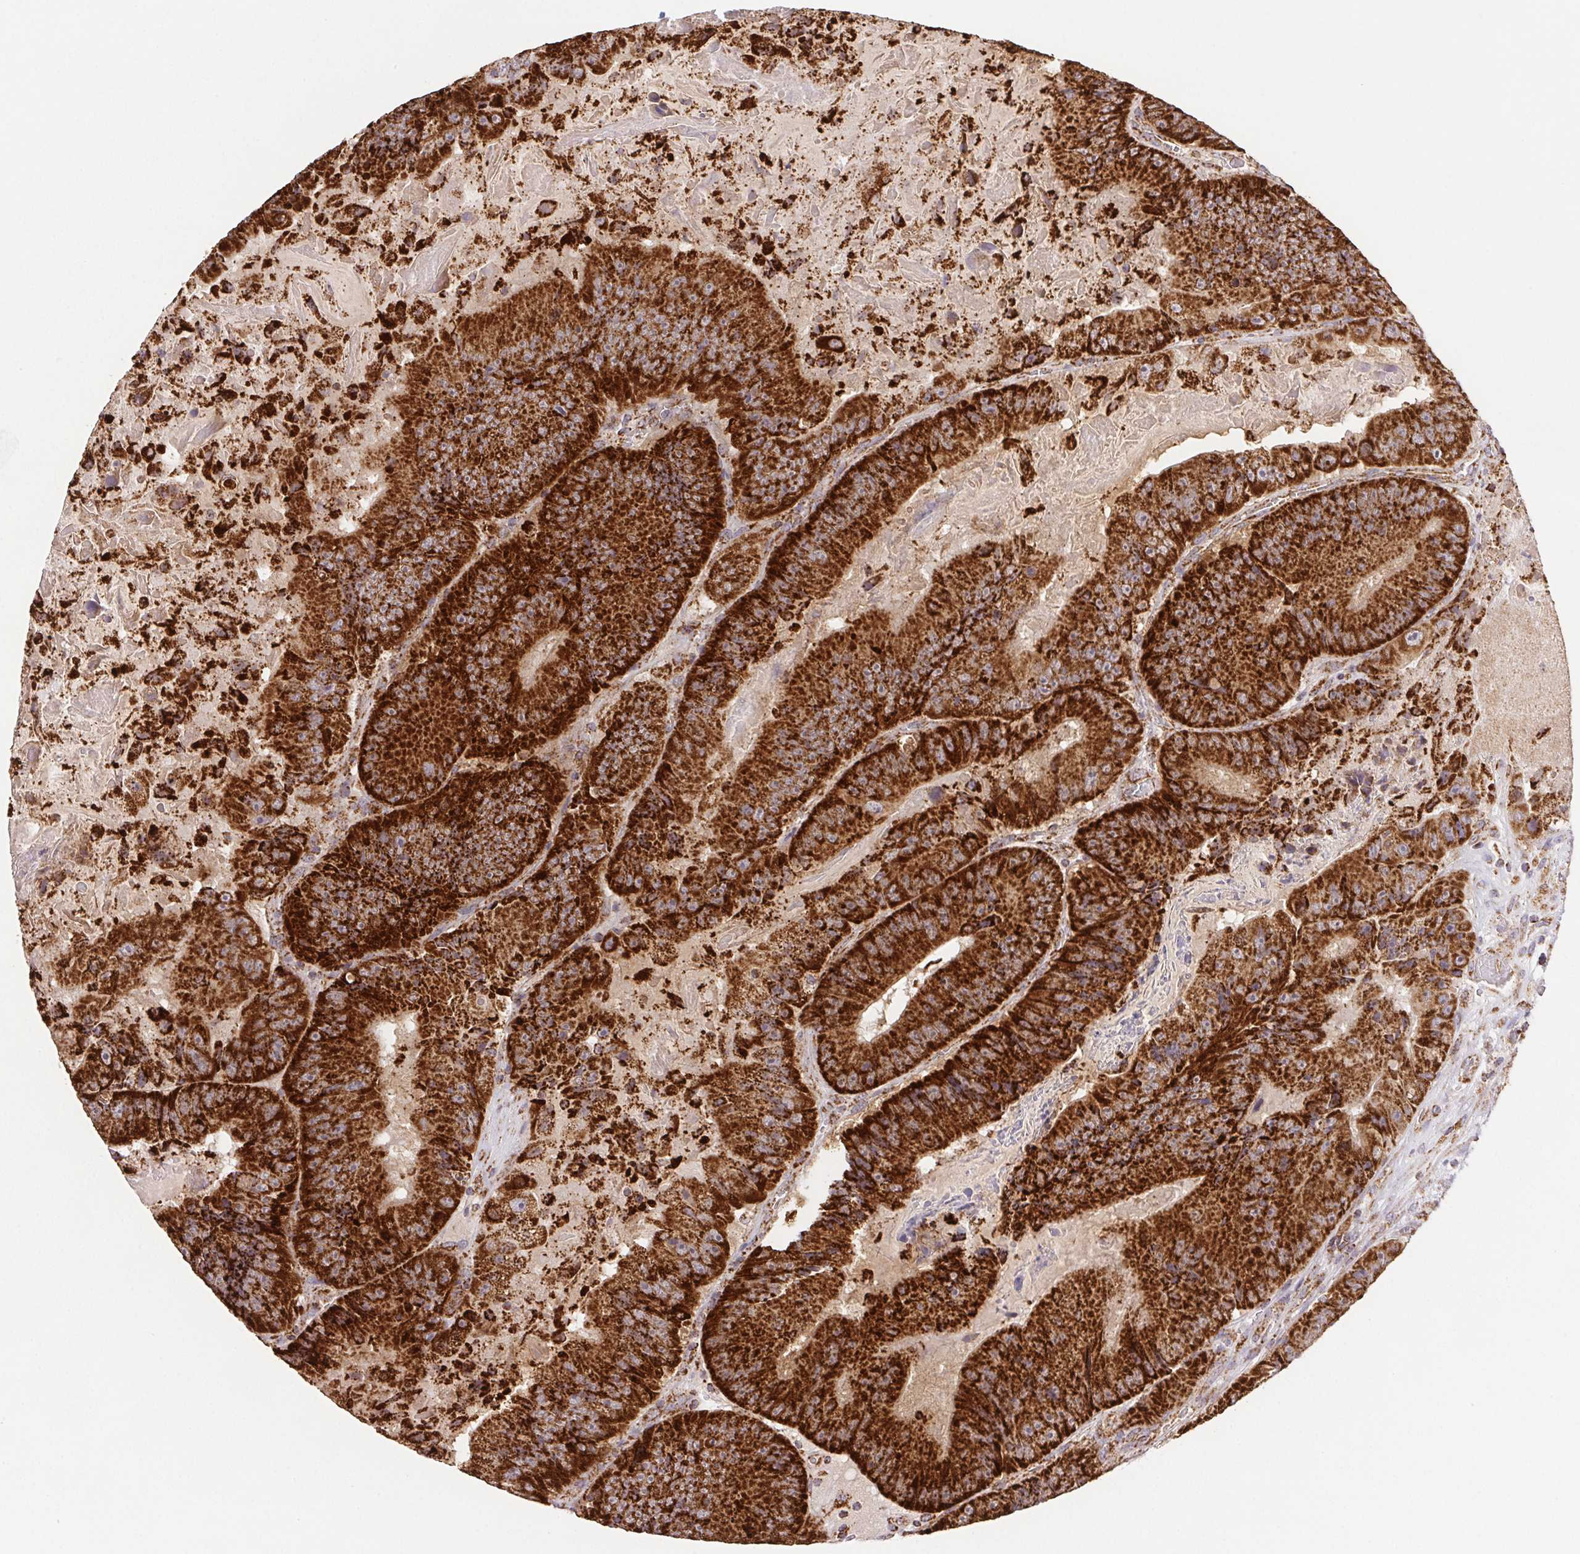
{"staining": {"intensity": "strong", "quantity": ">75%", "location": "cytoplasmic/membranous"}, "tissue": "colorectal cancer", "cell_type": "Tumor cells", "image_type": "cancer", "snomed": [{"axis": "morphology", "description": "Adenocarcinoma, NOS"}, {"axis": "topography", "description": "Colon"}], "caption": "The micrograph exhibits a brown stain indicating the presence of a protein in the cytoplasmic/membranous of tumor cells in colorectal adenocarcinoma.", "gene": "NIPSNAP2", "patient": {"sex": "female", "age": 86}}